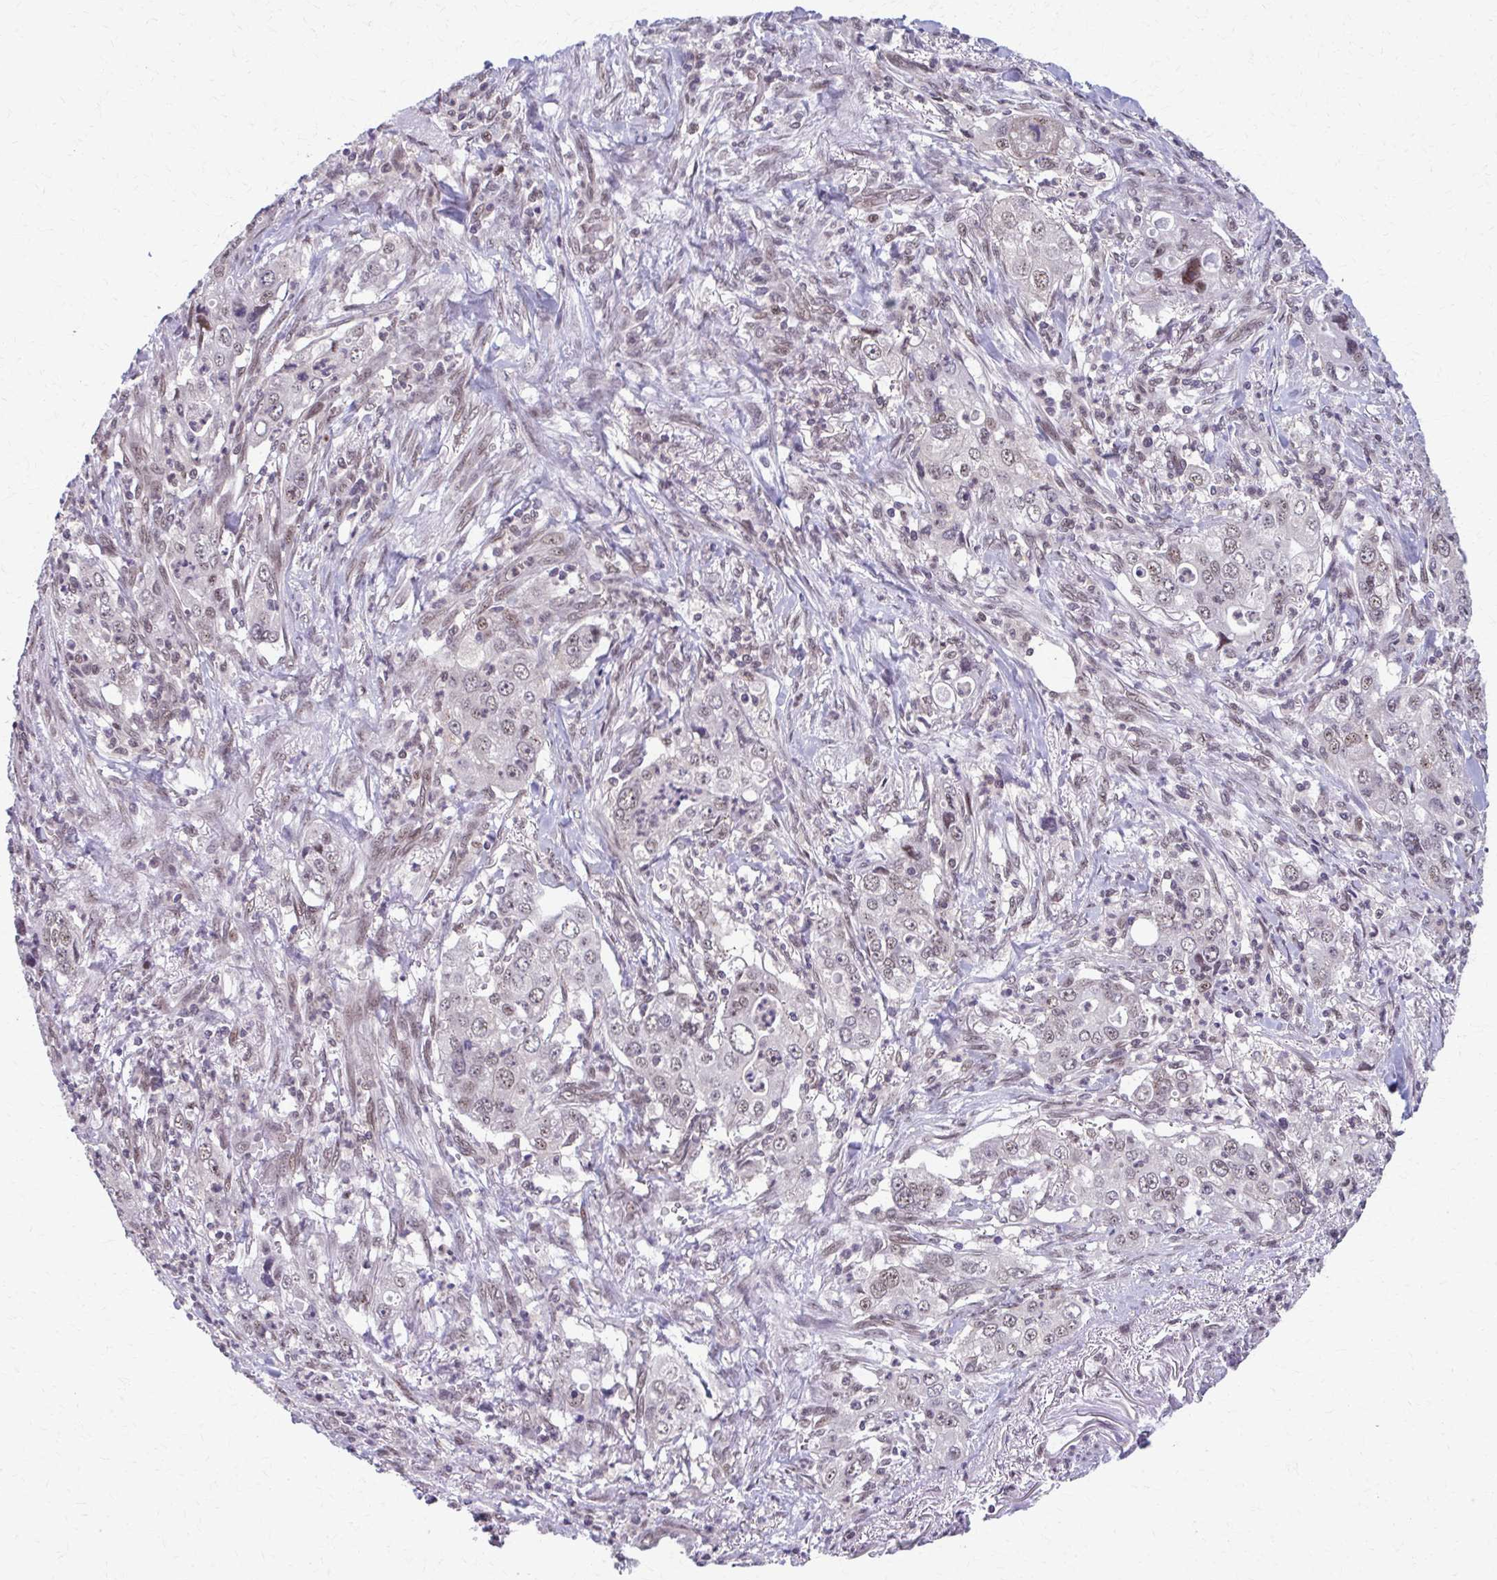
{"staining": {"intensity": "weak", "quantity": "<25%", "location": "nuclear"}, "tissue": "stomach cancer", "cell_type": "Tumor cells", "image_type": "cancer", "snomed": [{"axis": "morphology", "description": "Adenocarcinoma, NOS"}, {"axis": "topography", "description": "Stomach, upper"}], "caption": "Micrograph shows no protein positivity in tumor cells of adenocarcinoma (stomach) tissue.", "gene": "SETBP1", "patient": {"sex": "male", "age": 75}}